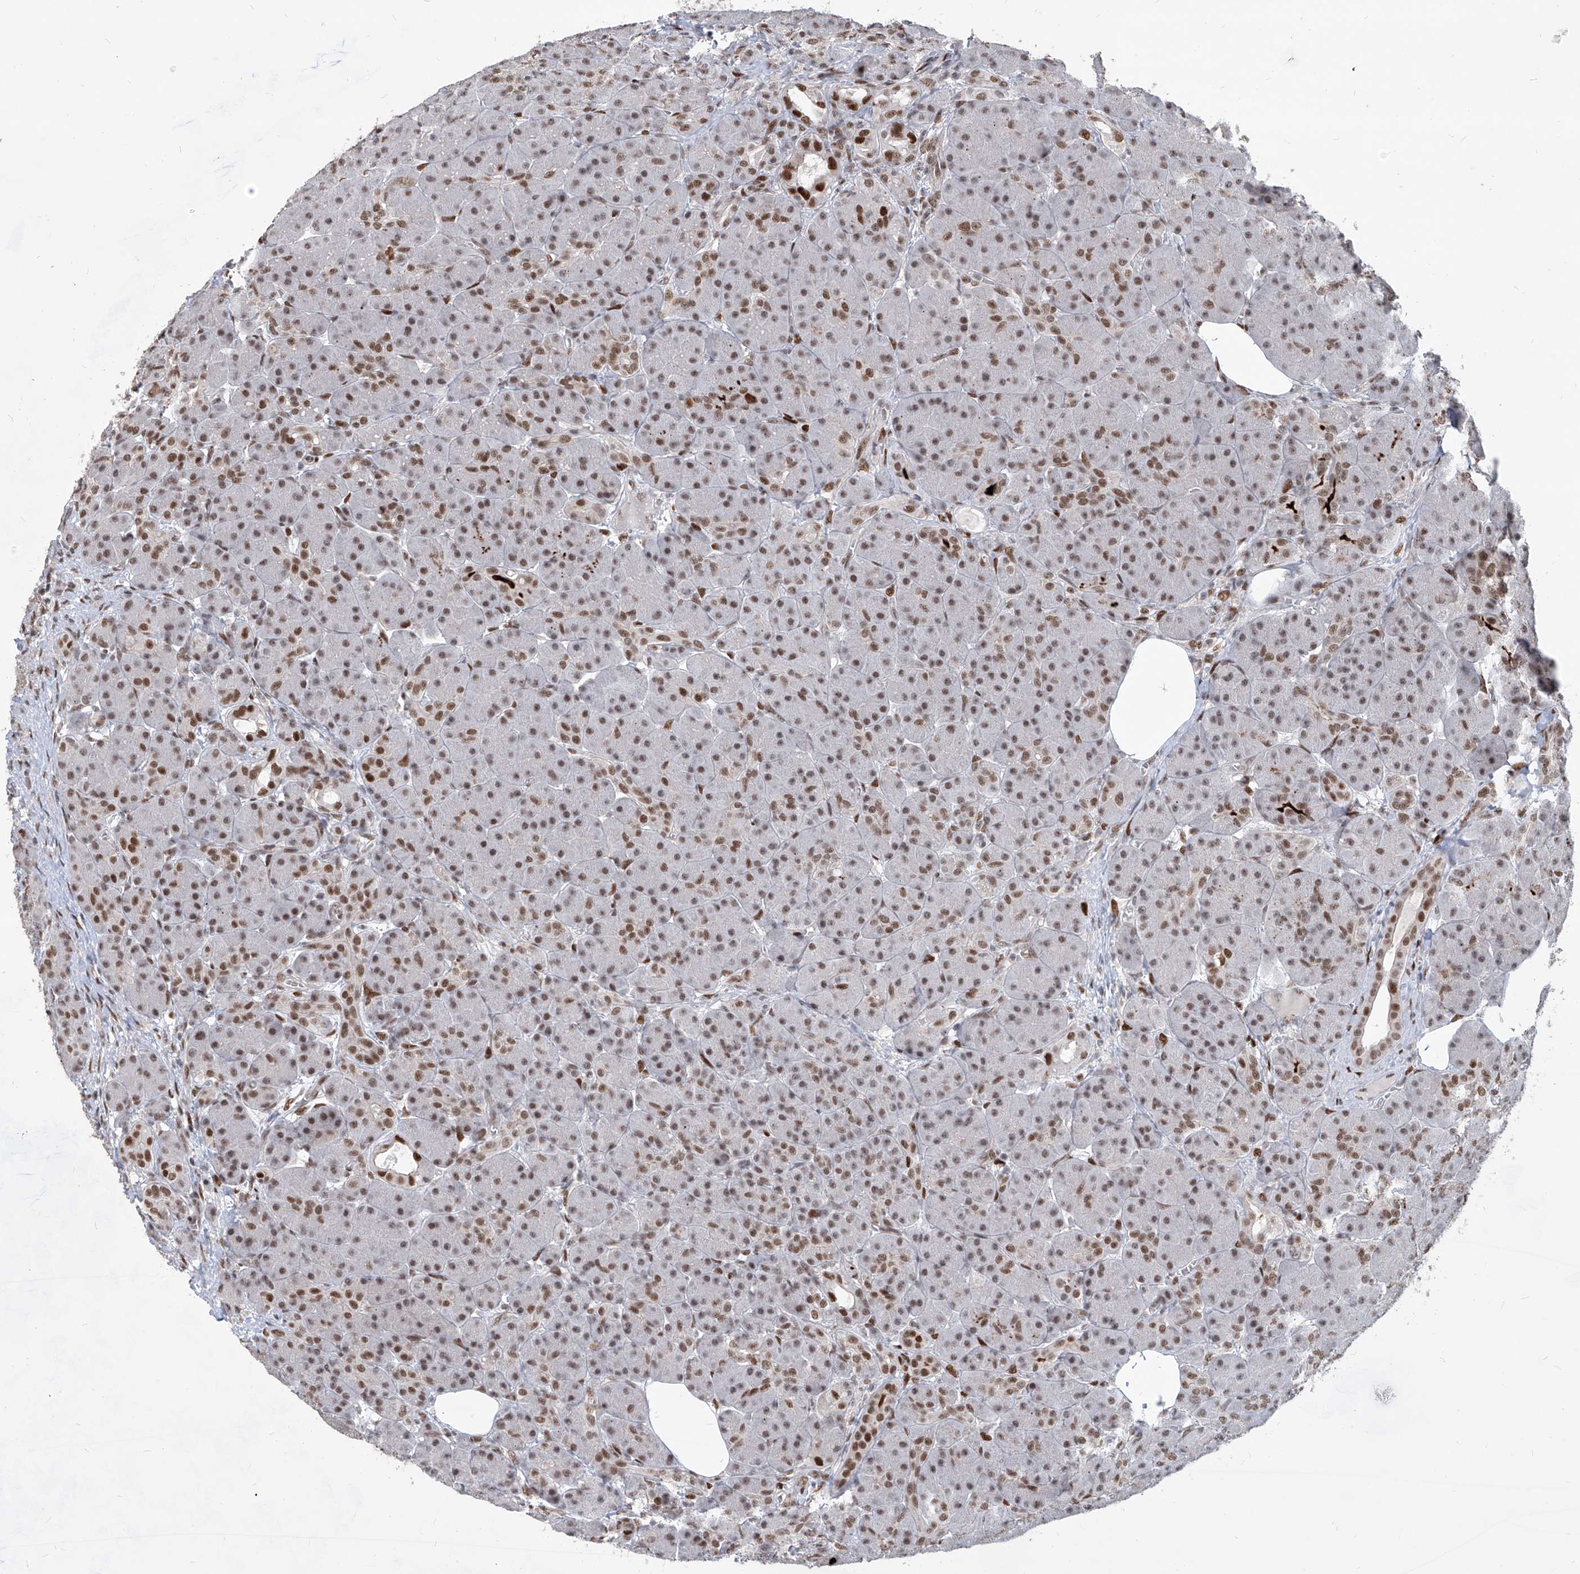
{"staining": {"intensity": "moderate", "quantity": ">75%", "location": "nuclear"}, "tissue": "pancreas", "cell_type": "Exocrine glandular cells", "image_type": "normal", "snomed": [{"axis": "morphology", "description": "Normal tissue, NOS"}, {"axis": "topography", "description": "Pancreas"}], "caption": "The image reveals immunohistochemical staining of unremarkable pancreas. There is moderate nuclear expression is seen in about >75% of exocrine glandular cells.", "gene": "IRF2", "patient": {"sex": "male", "age": 63}}